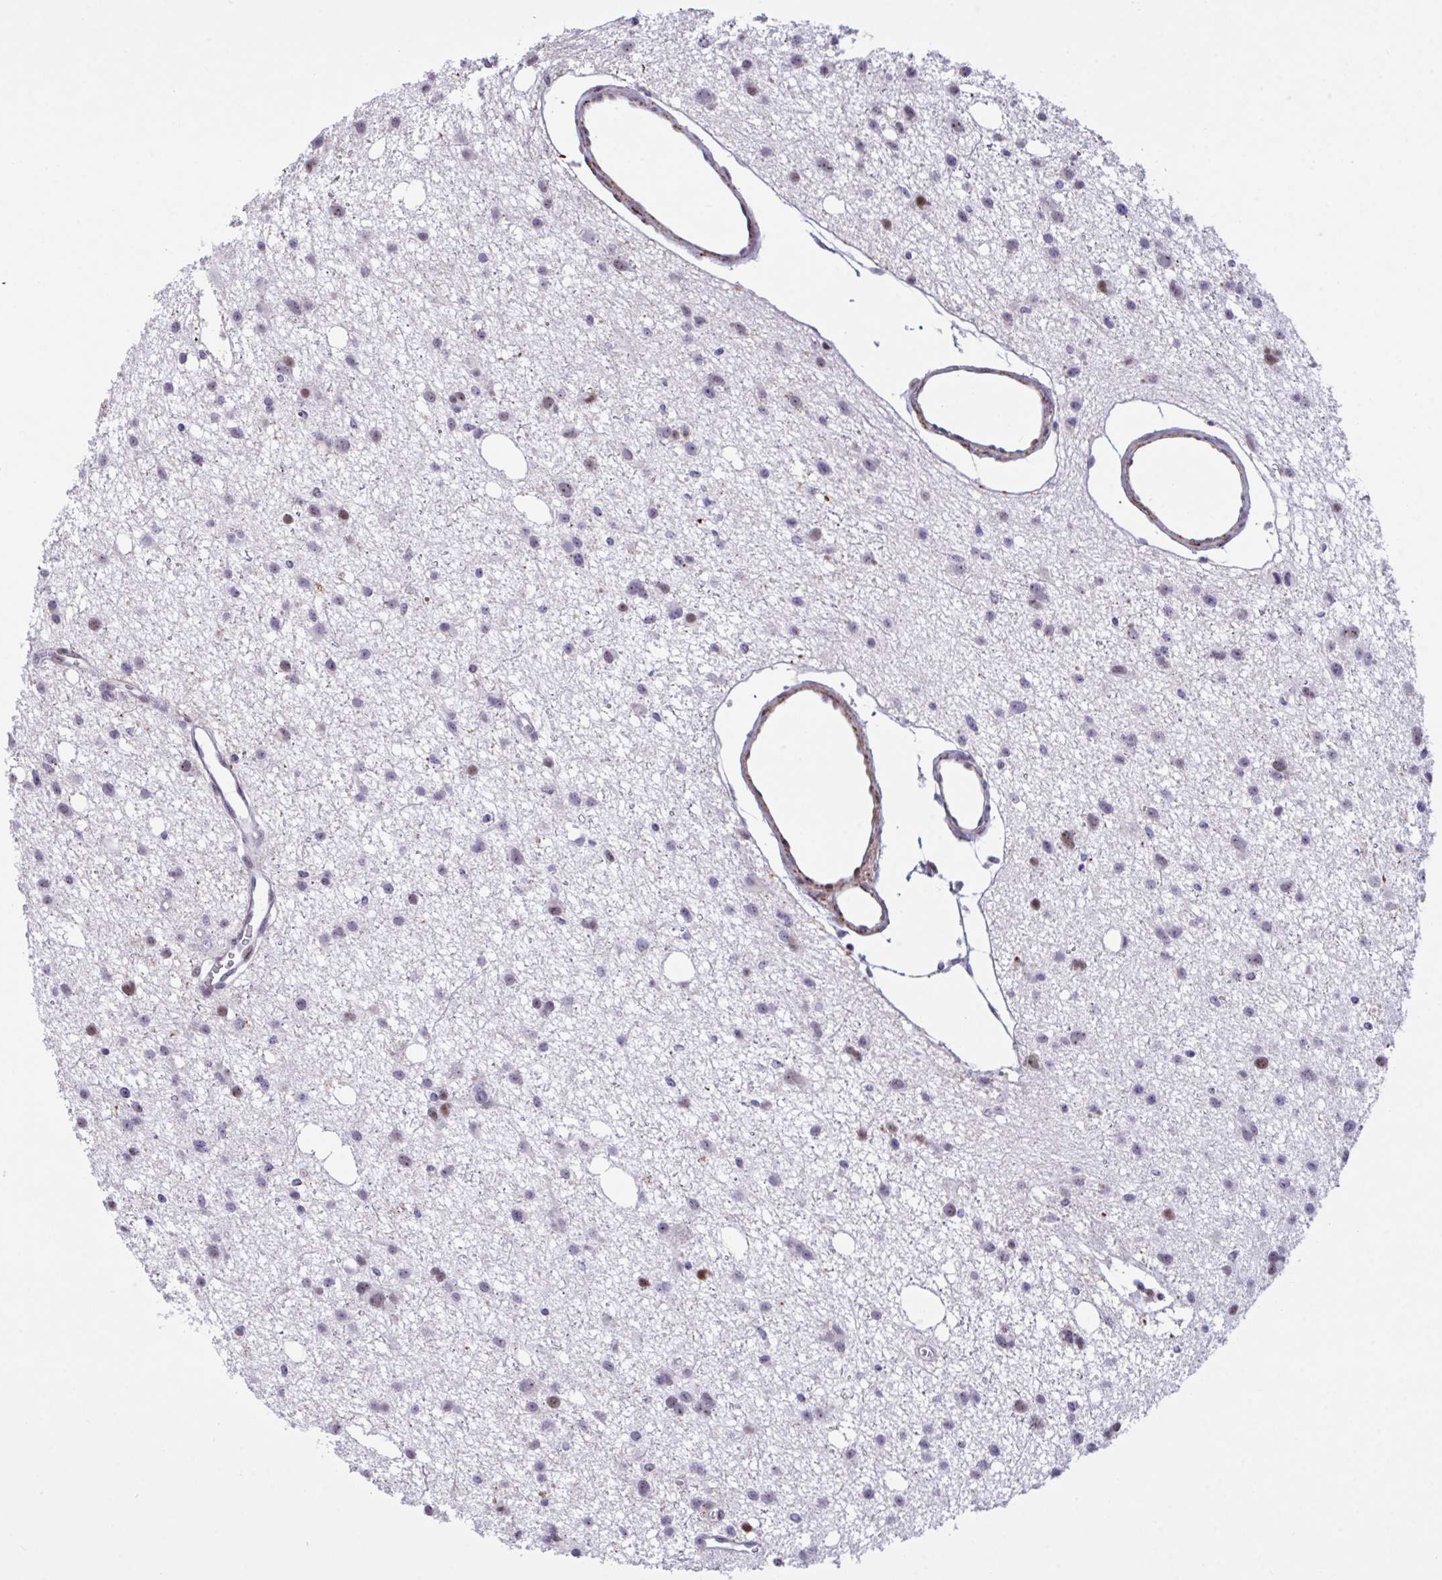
{"staining": {"intensity": "moderate", "quantity": "<25%", "location": "nuclear"}, "tissue": "glioma", "cell_type": "Tumor cells", "image_type": "cancer", "snomed": [{"axis": "morphology", "description": "Glioma, malignant, High grade"}, {"axis": "topography", "description": "Brain"}], "caption": "Immunohistochemistry micrograph of neoplastic tissue: malignant glioma (high-grade) stained using IHC shows low levels of moderate protein expression localized specifically in the nuclear of tumor cells, appearing as a nuclear brown color.", "gene": "PELI2", "patient": {"sex": "male", "age": 23}}